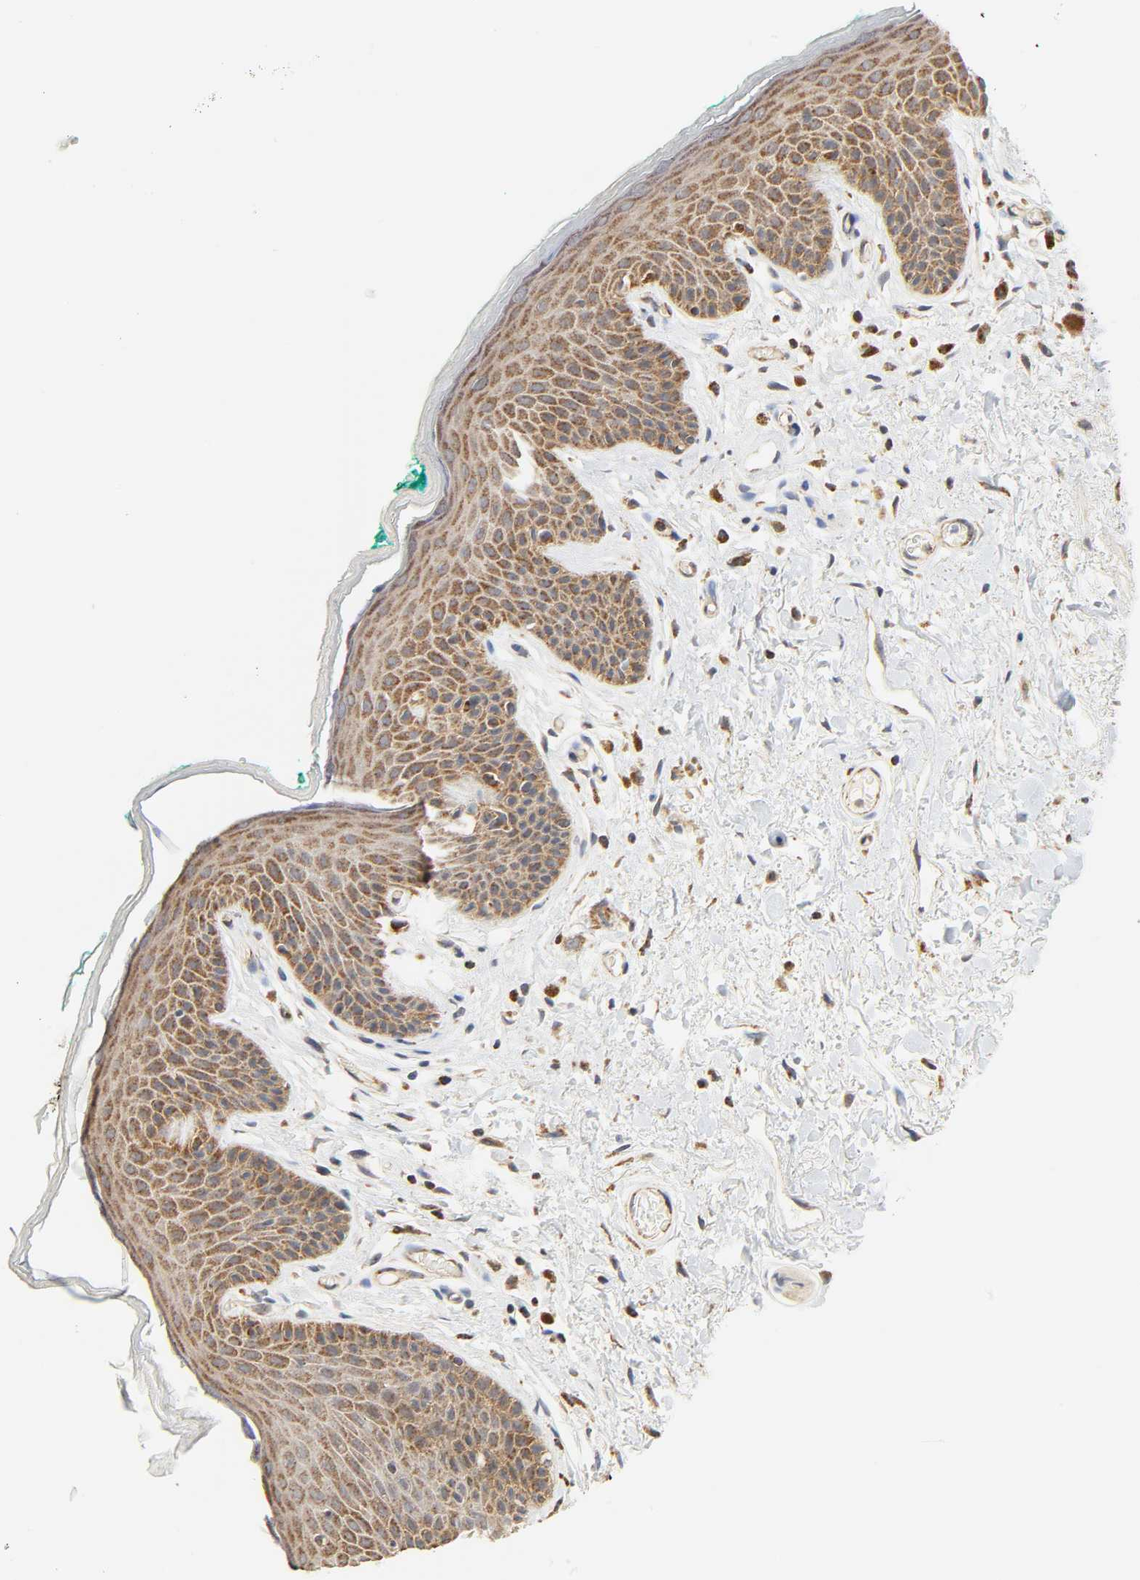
{"staining": {"intensity": "moderate", "quantity": ">75%", "location": "cytoplasmic/membranous"}, "tissue": "skin", "cell_type": "Epidermal cells", "image_type": "normal", "snomed": [{"axis": "morphology", "description": "Normal tissue, NOS"}, {"axis": "topography", "description": "Anal"}], "caption": "Epidermal cells reveal medium levels of moderate cytoplasmic/membranous positivity in about >75% of cells in benign skin.", "gene": "ZMAT5", "patient": {"sex": "male", "age": 74}}